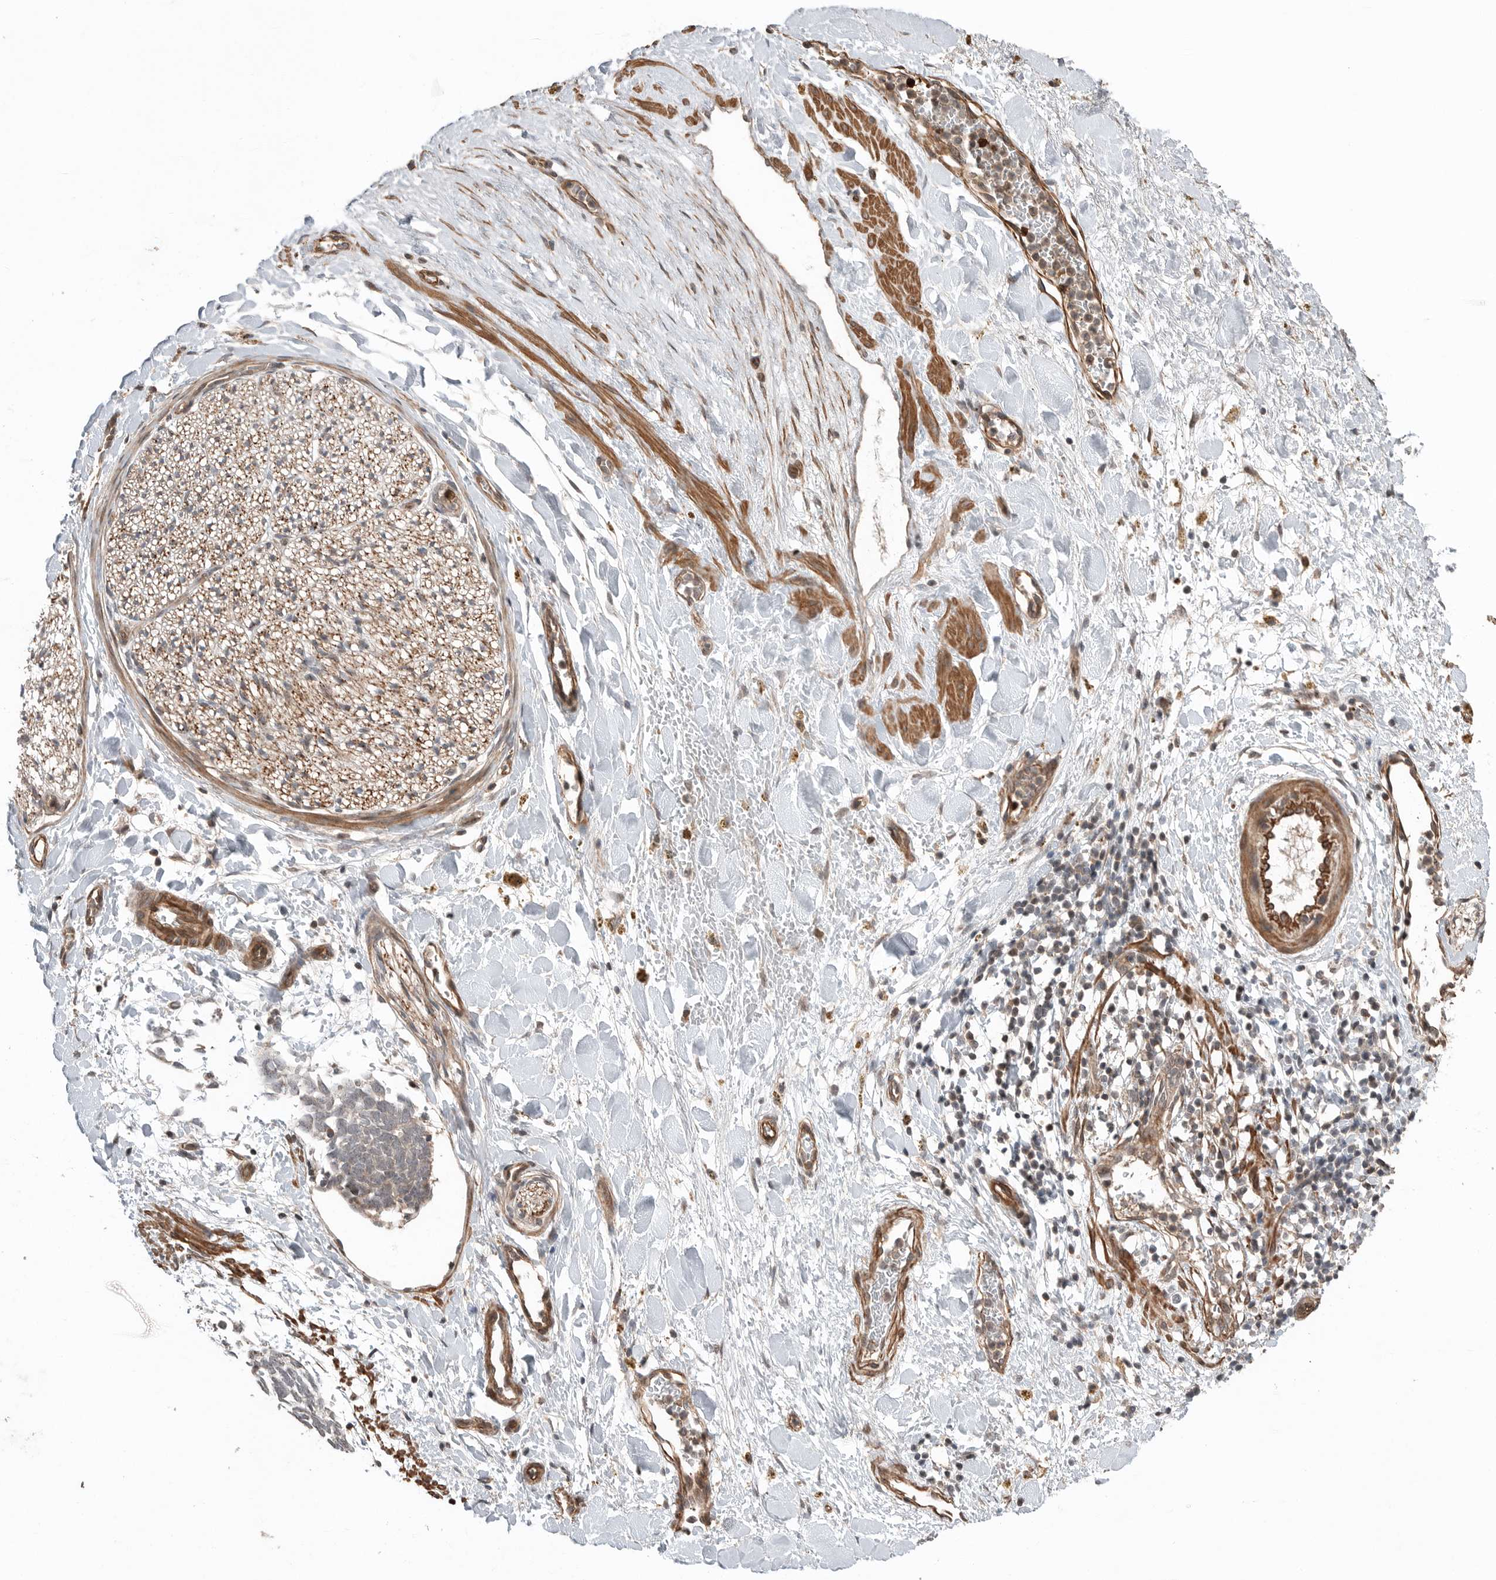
{"staining": {"intensity": "strong", "quantity": ">75%", "location": "cytoplasmic/membranous"}, "tissue": "adipose tissue", "cell_type": "Adipocytes", "image_type": "normal", "snomed": [{"axis": "morphology", "description": "Normal tissue, NOS"}, {"axis": "topography", "description": "Kidney"}, {"axis": "topography", "description": "Peripheral nerve tissue"}], "caption": "Brown immunohistochemical staining in unremarkable human adipose tissue shows strong cytoplasmic/membranous staining in approximately >75% of adipocytes.", "gene": "PEAK1", "patient": {"sex": "male", "age": 7}}